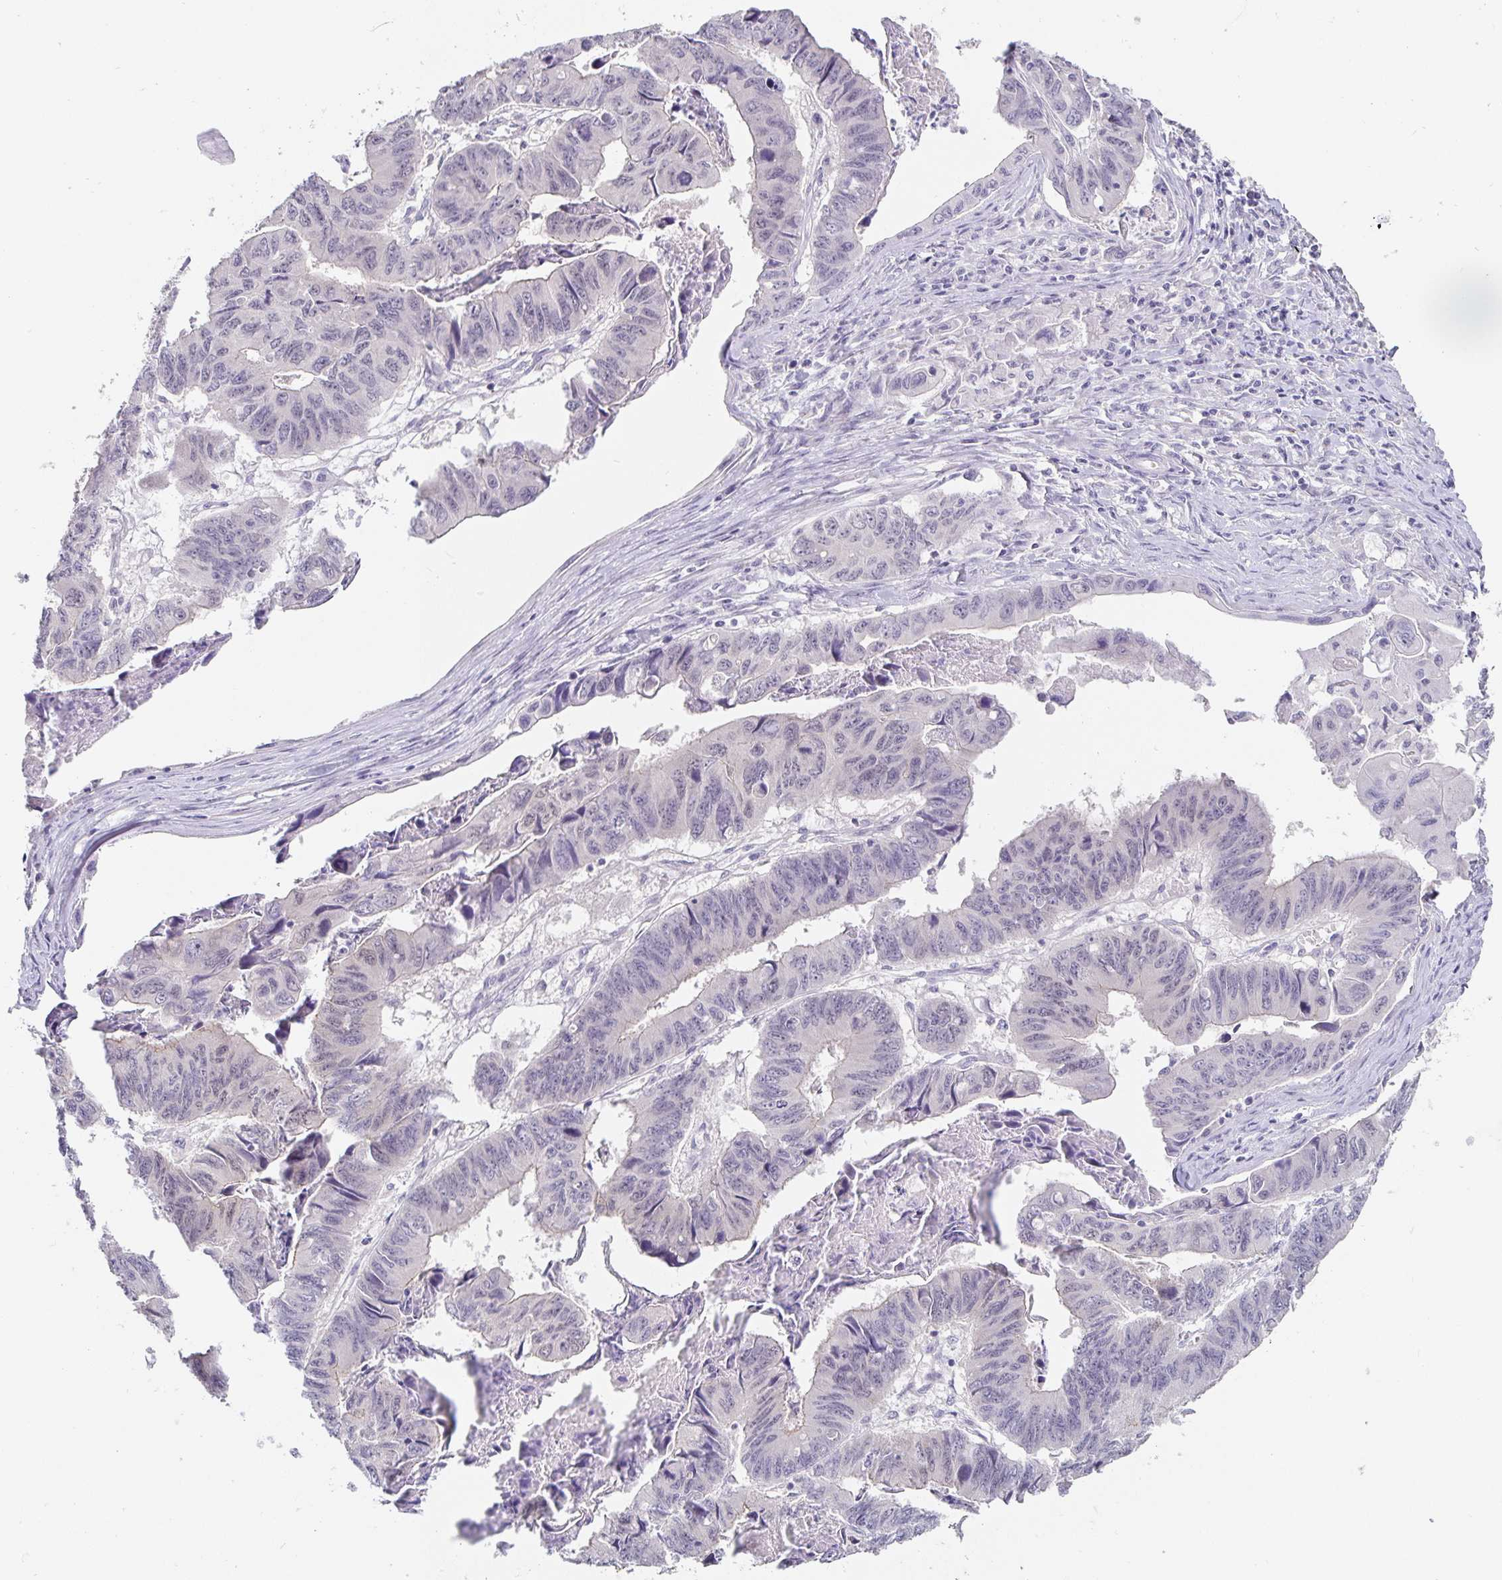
{"staining": {"intensity": "weak", "quantity": "<25%", "location": "nuclear"}, "tissue": "stomach cancer", "cell_type": "Tumor cells", "image_type": "cancer", "snomed": [{"axis": "morphology", "description": "Adenocarcinoma, NOS"}, {"axis": "topography", "description": "Stomach, lower"}], "caption": "The image reveals no significant staining in tumor cells of stomach adenocarcinoma.", "gene": "PDX1", "patient": {"sex": "male", "age": 77}}